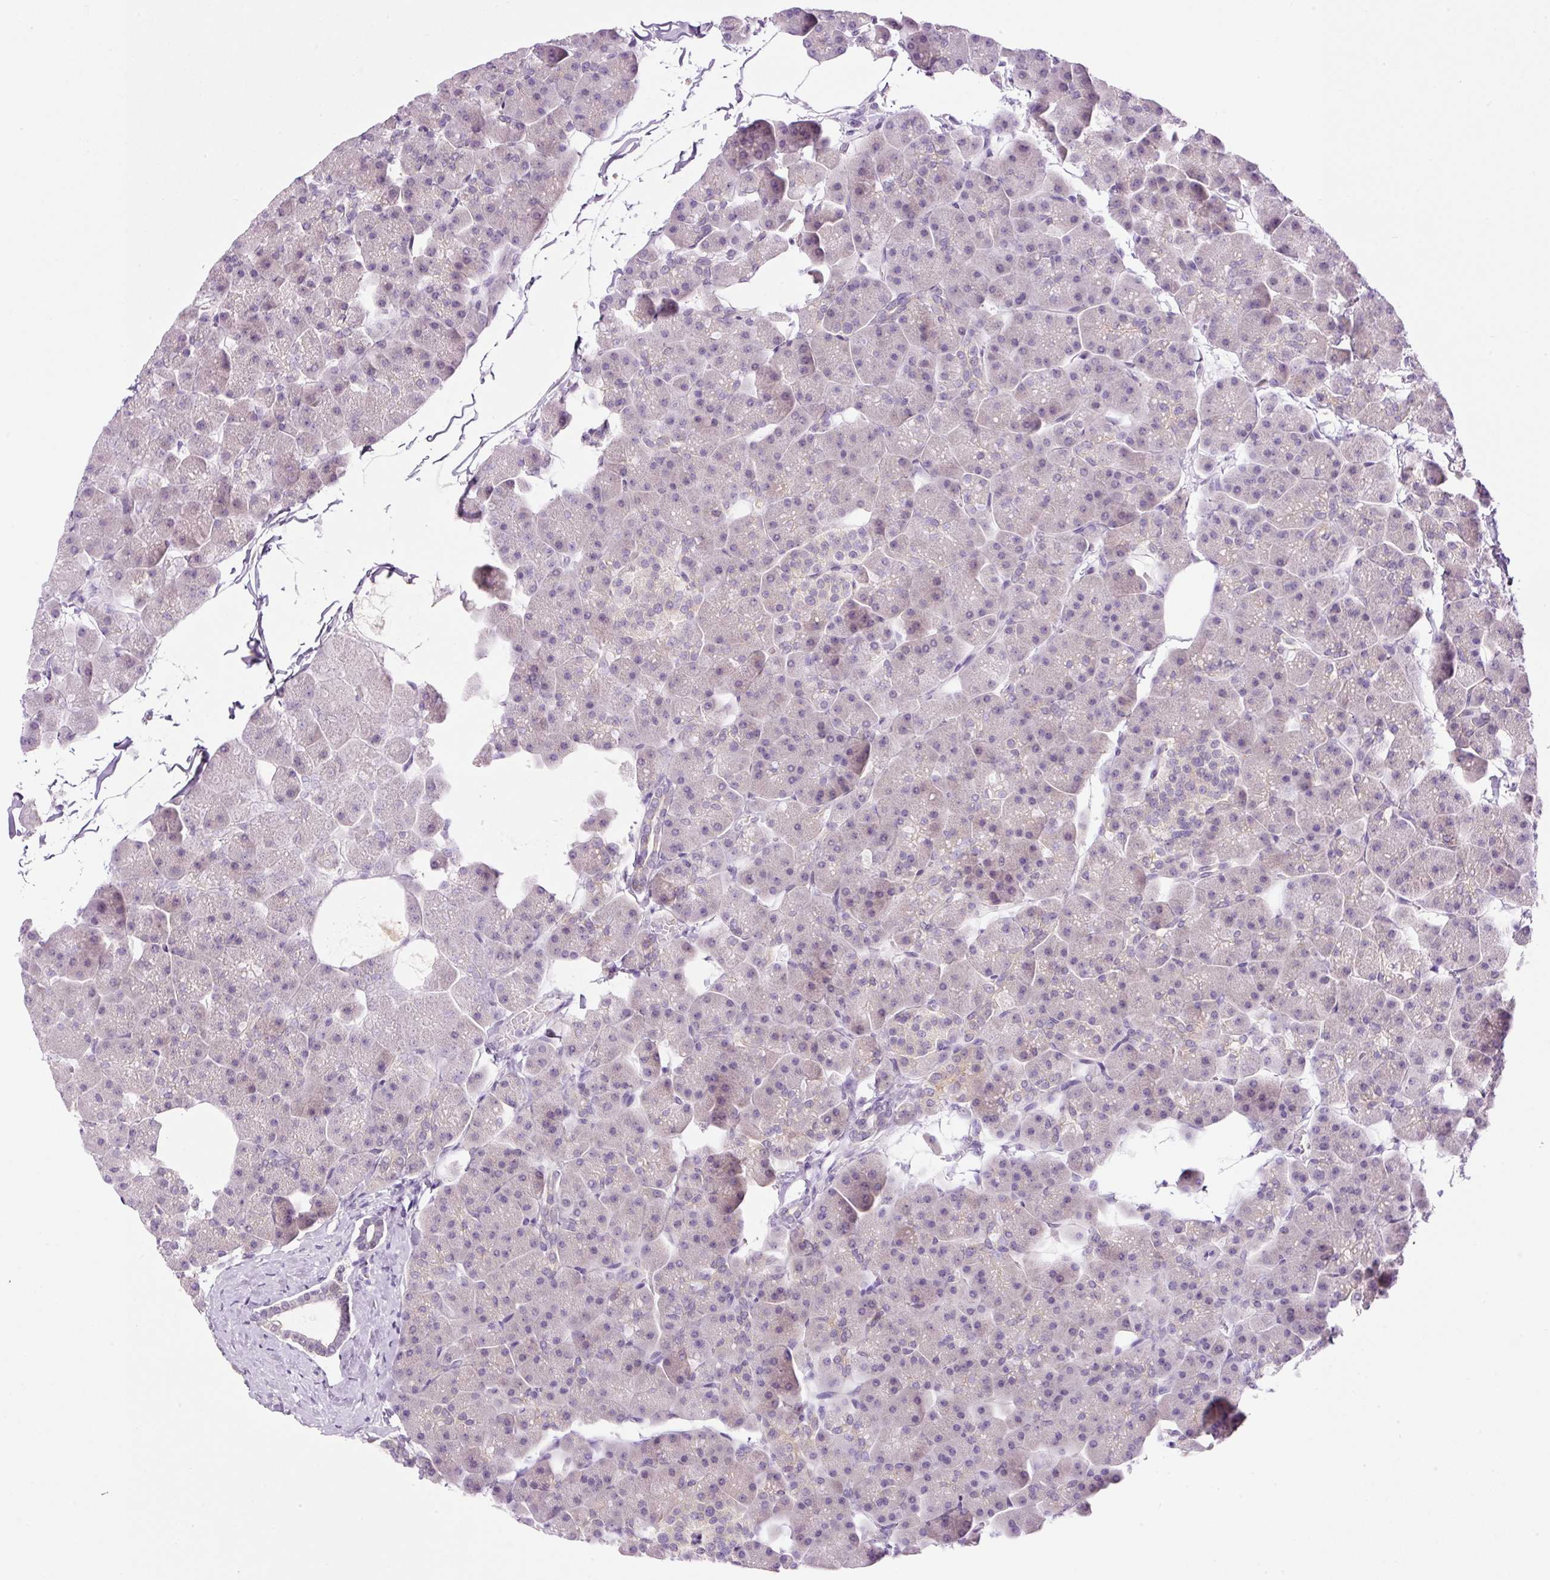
{"staining": {"intensity": "negative", "quantity": "none", "location": "none"}, "tissue": "pancreas", "cell_type": "Exocrine glandular cells", "image_type": "normal", "snomed": [{"axis": "morphology", "description": "Normal tissue, NOS"}, {"axis": "topography", "description": "Pancreas"}], "caption": "This is an immunohistochemistry image of unremarkable pancreas. There is no positivity in exocrine glandular cells.", "gene": "SRC", "patient": {"sex": "male", "age": 35}}